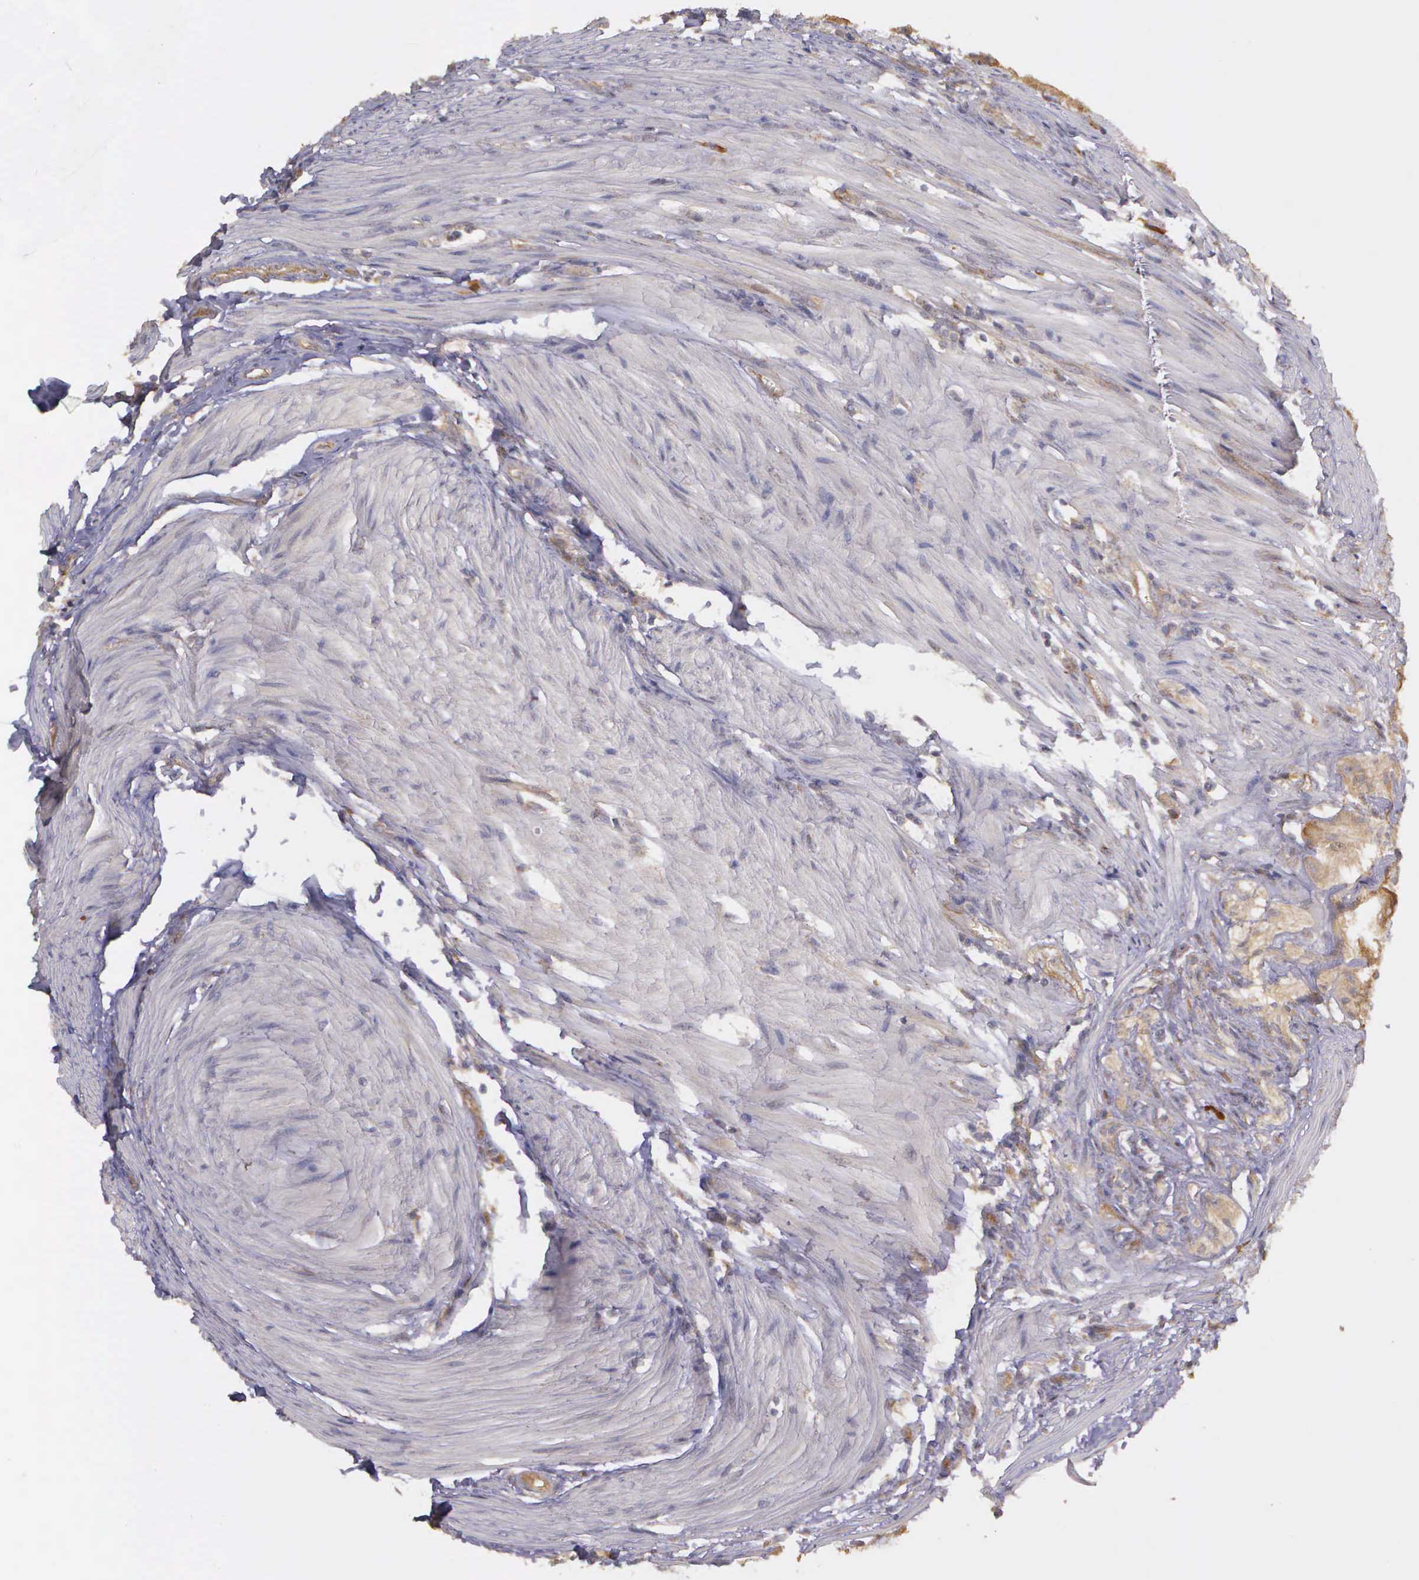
{"staining": {"intensity": "weak", "quantity": ">75%", "location": "cytoplasmic/membranous"}, "tissue": "colorectal cancer", "cell_type": "Tumor cells", "image_type": "cancer", "snomed": [{"axis": "morphology", "description": "Adenocarcinoma, NOS"}, {"axis": "topography", "description": "Colon"}], "caption": "A high-resolution histopathology image shows immunohistochemistry staining of adenocarcinoma (colorectal), which displays weak cytoplasmic/membranous positivity in approximately >75% of tumor cells.", "gene": "EIF5", "patient": {"sex": "female", "age": 46}}